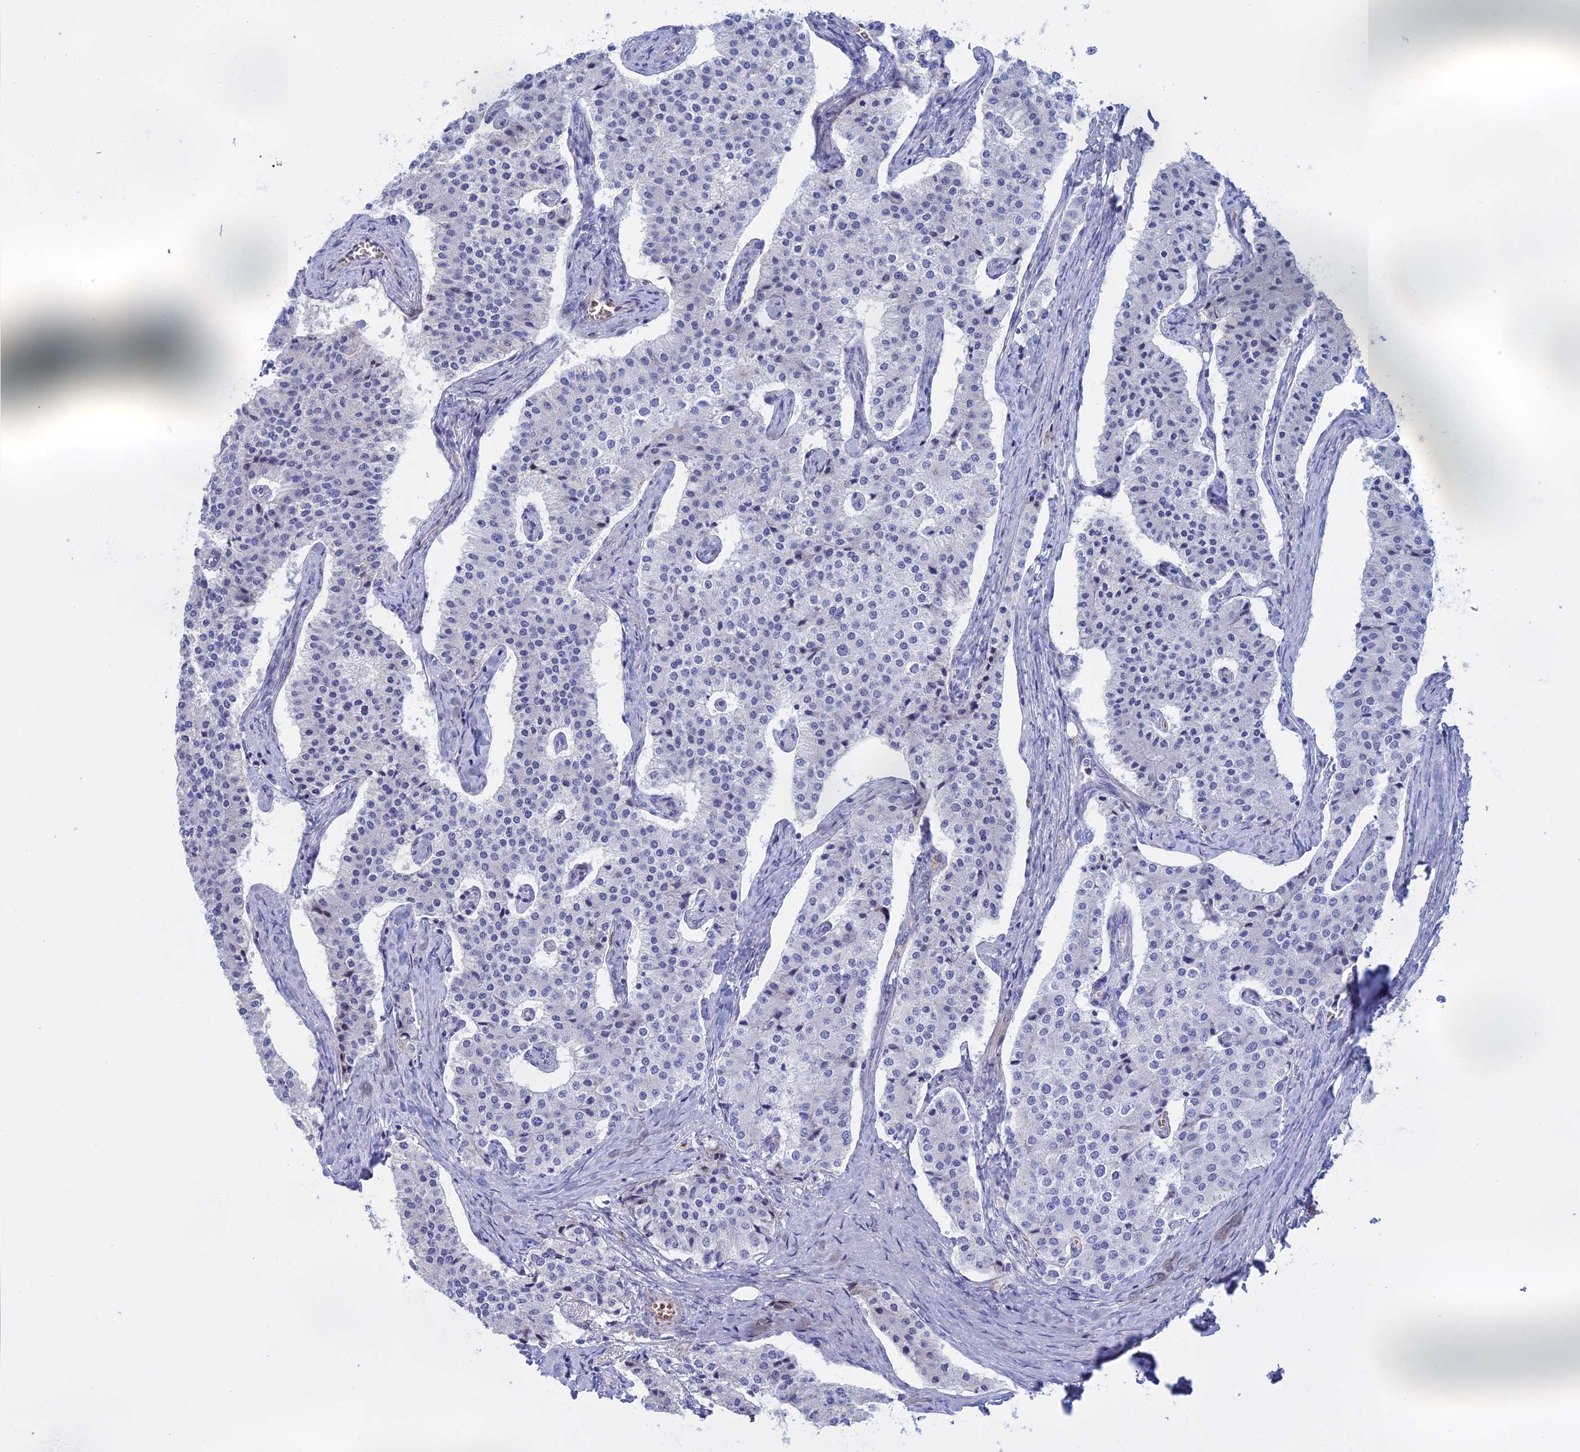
{"staining": {"intensity": "negative", "quantity": "none", "location": "none"}, "tissue": "carcinoid", "cell_type": "Tumor cells", "image_type": "cancer", "snomed": [{"axis": "morphology", "description": "Carcinoid, malignant, NOS"}, {"axis": "topography", "description": "Colon"}], "caption": "The immunohistochemistry micrograph has no significant staining in tumor cells of malignant carcinoid tissue. The staining is performed using DAB brown chromogen with nuclei counter-stained in using hematoxylin.", "gene": "SLC2A6", "patient": {"sex": "female", "age": 52}}